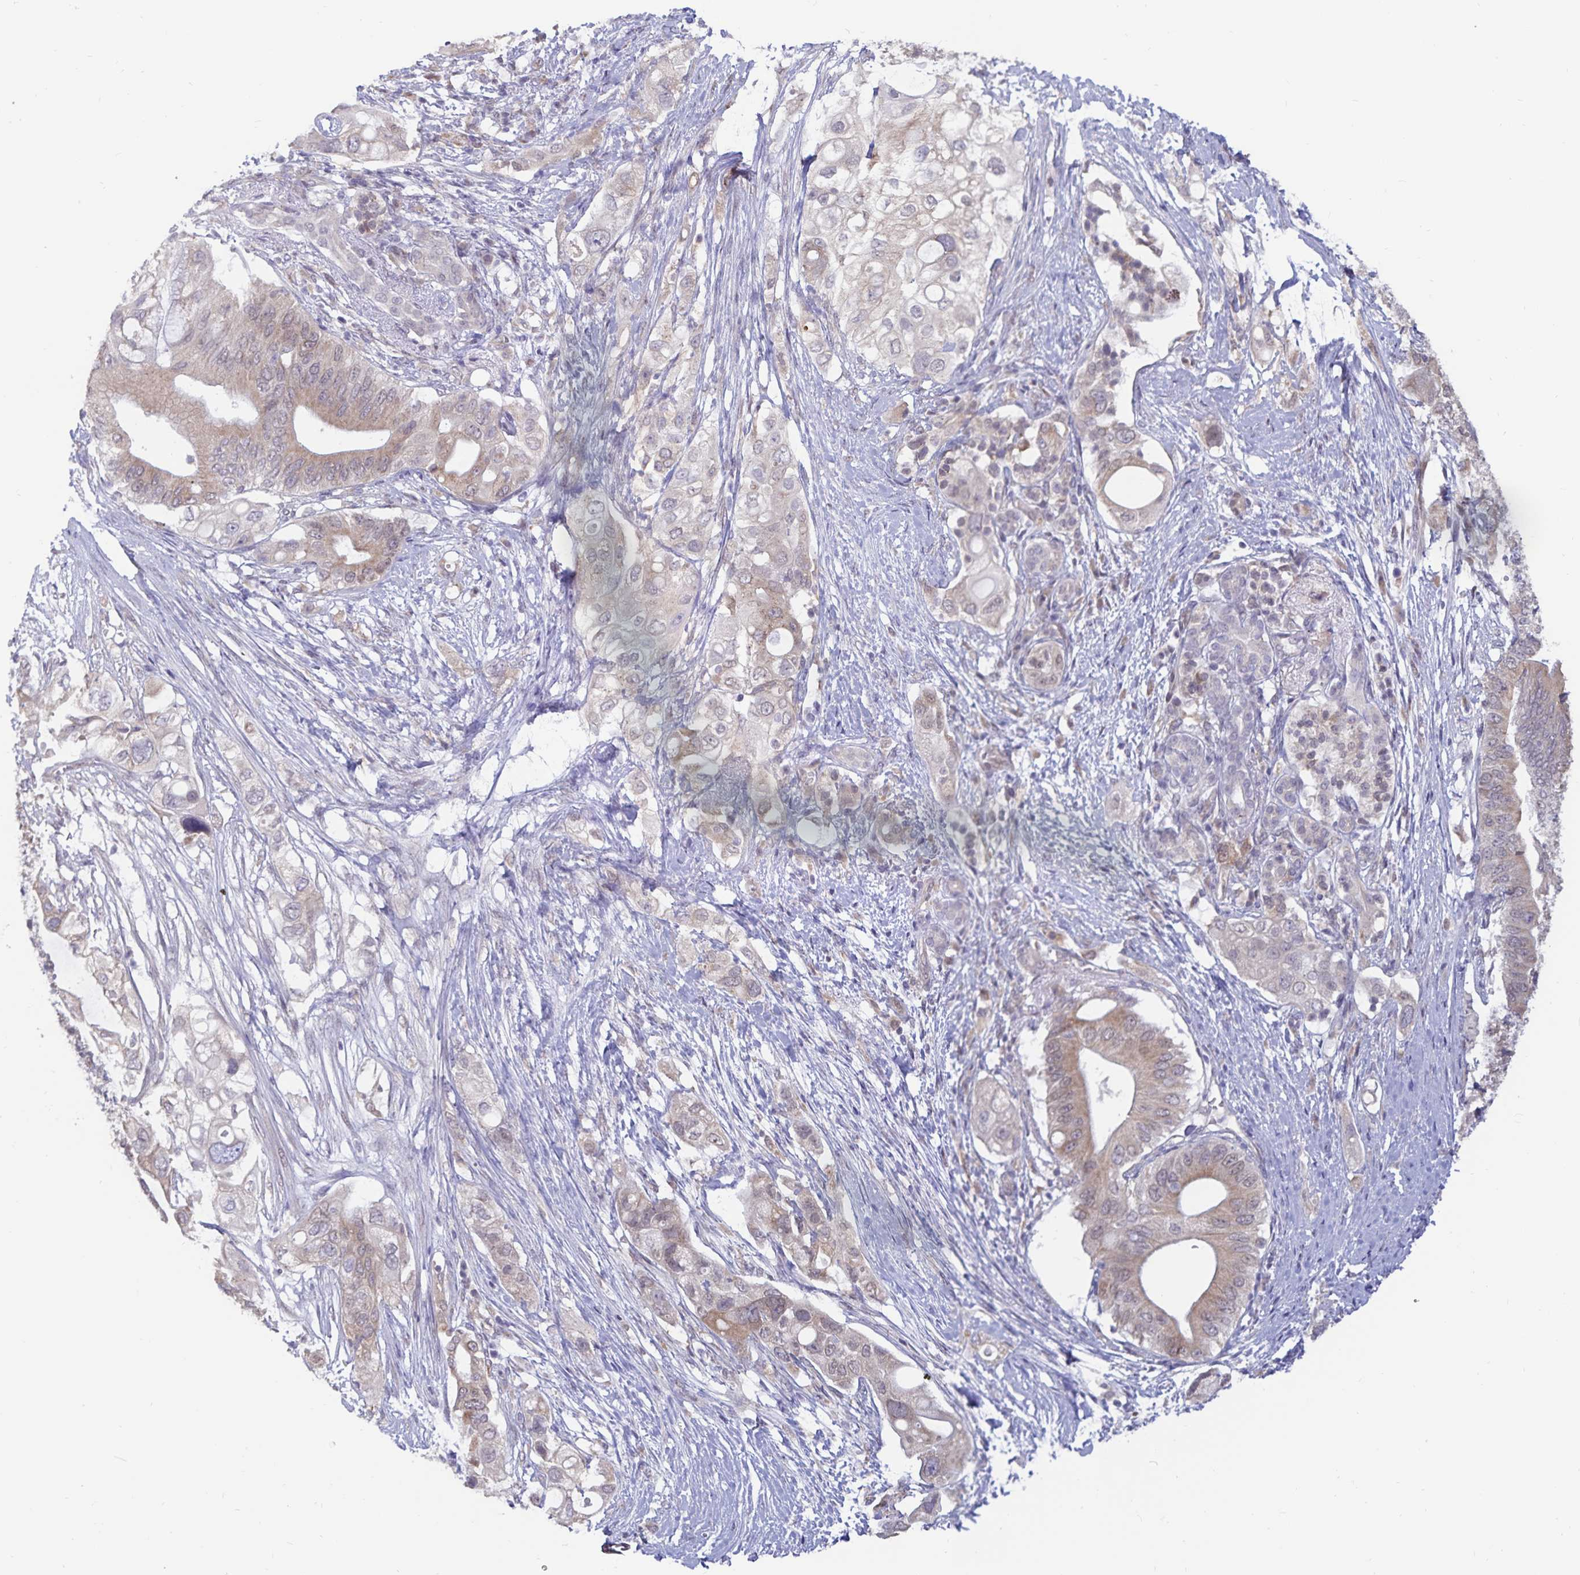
{"staining": {"intensity": "weak", "quantity": "25%-75%", "location": "cytoplasmic/membranous"}, "tissue": "pancreatic cancer", "cell_type": "Tumor cells", "image_type": "cancer", "snomed": [{"axis": "morphology", "description": "Adenocarcinoma, NOS"}, {"axis": "topography", "description": "Pancreas"}], "caption": "This is a photomicrograph of immunohistochemistry (IHC) staining of pancreatic cancer (adenocarcinoma), which shows weak expression in the cytoplasmic/membranous of tumor cells.", "gene": "ATP2A2", "patient": {"sex": "female", "age": 72}}